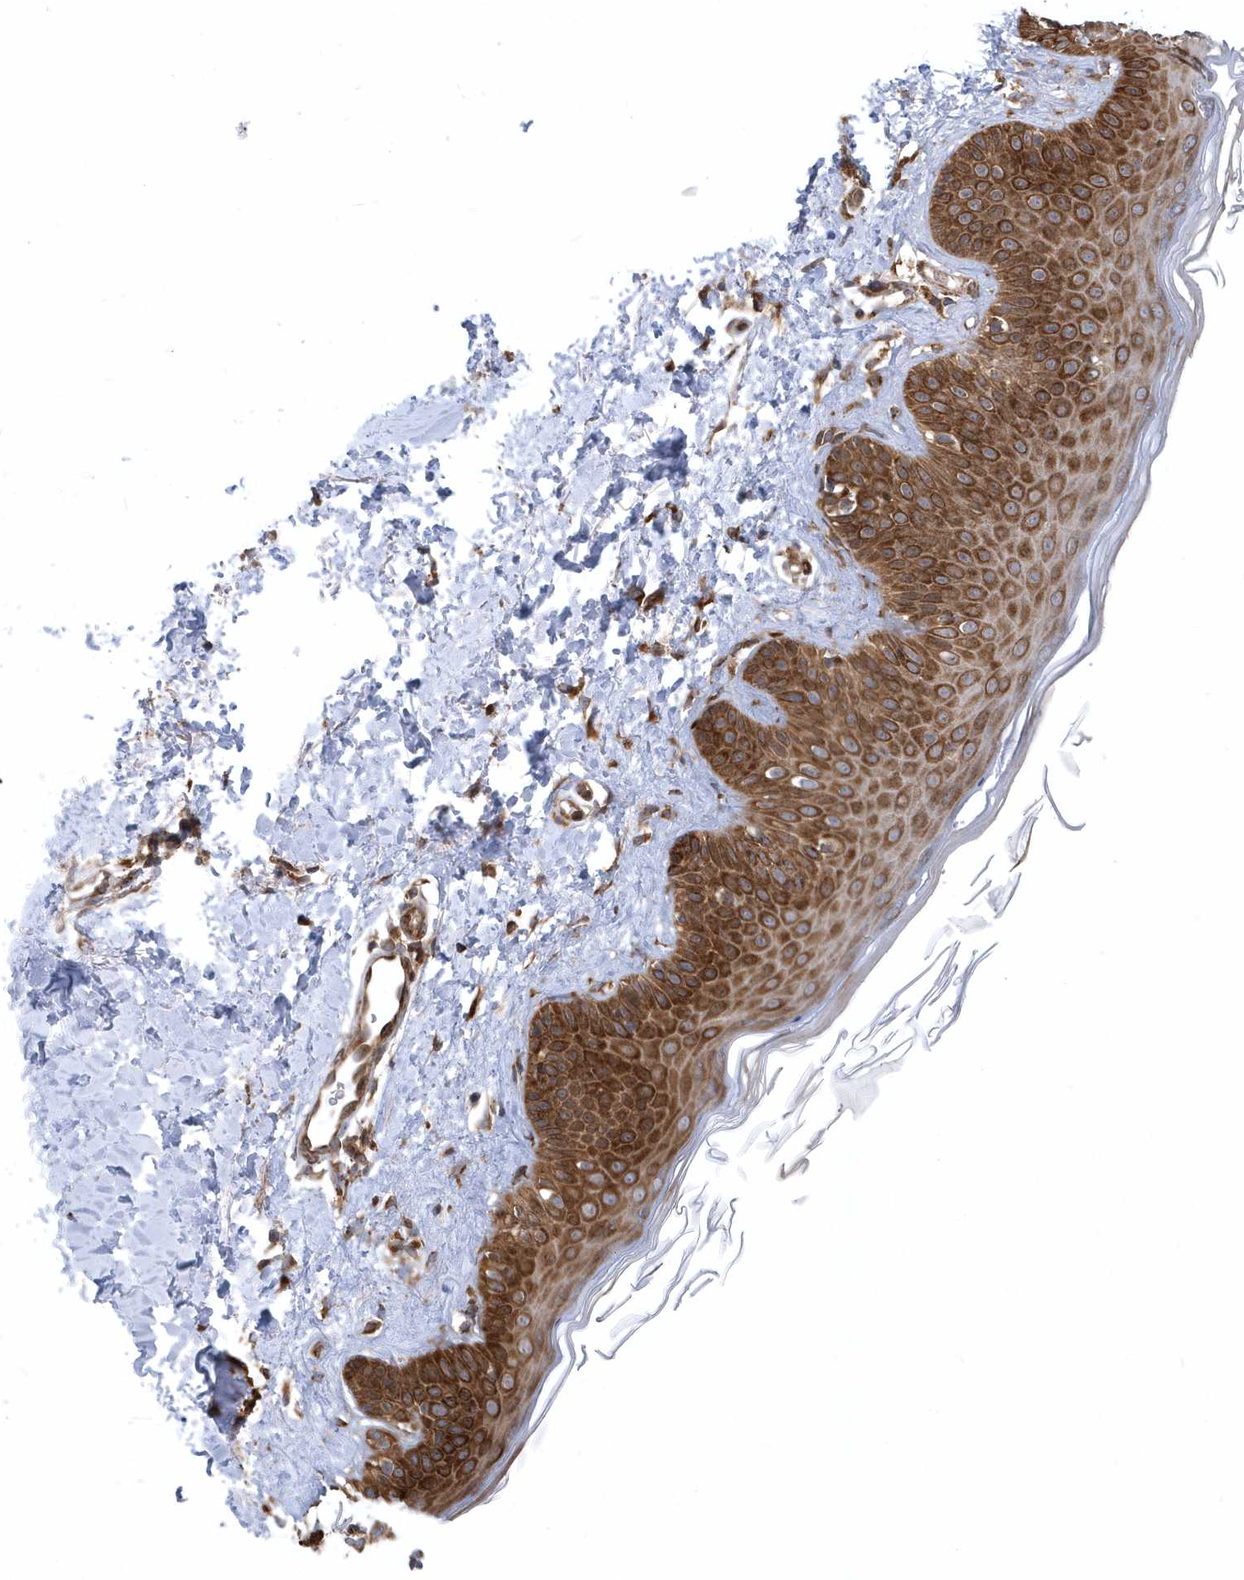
{"staining": {"intensity": "moderate", "quantity": "25%-75%", "location": "cytoplasmic/membranous"}, "tissue": "skin", "cell_type": "Fibroblasts", "image_type": "normal", "snomed": [{"axis": "morphology", "description": "Normal tissue, NOS"}, {"axis": "topography", "description": "Skin"}], "caption": "This photomicrograph demonstrates immunohistochemistry (IHC) staining of normal human skin, with medium moderate cytoplasmic/membranous expression in approximately 25%-75% of fibroblasts.", "gene": "PHF1", "patient": {"sex": "male", "age": 52}}